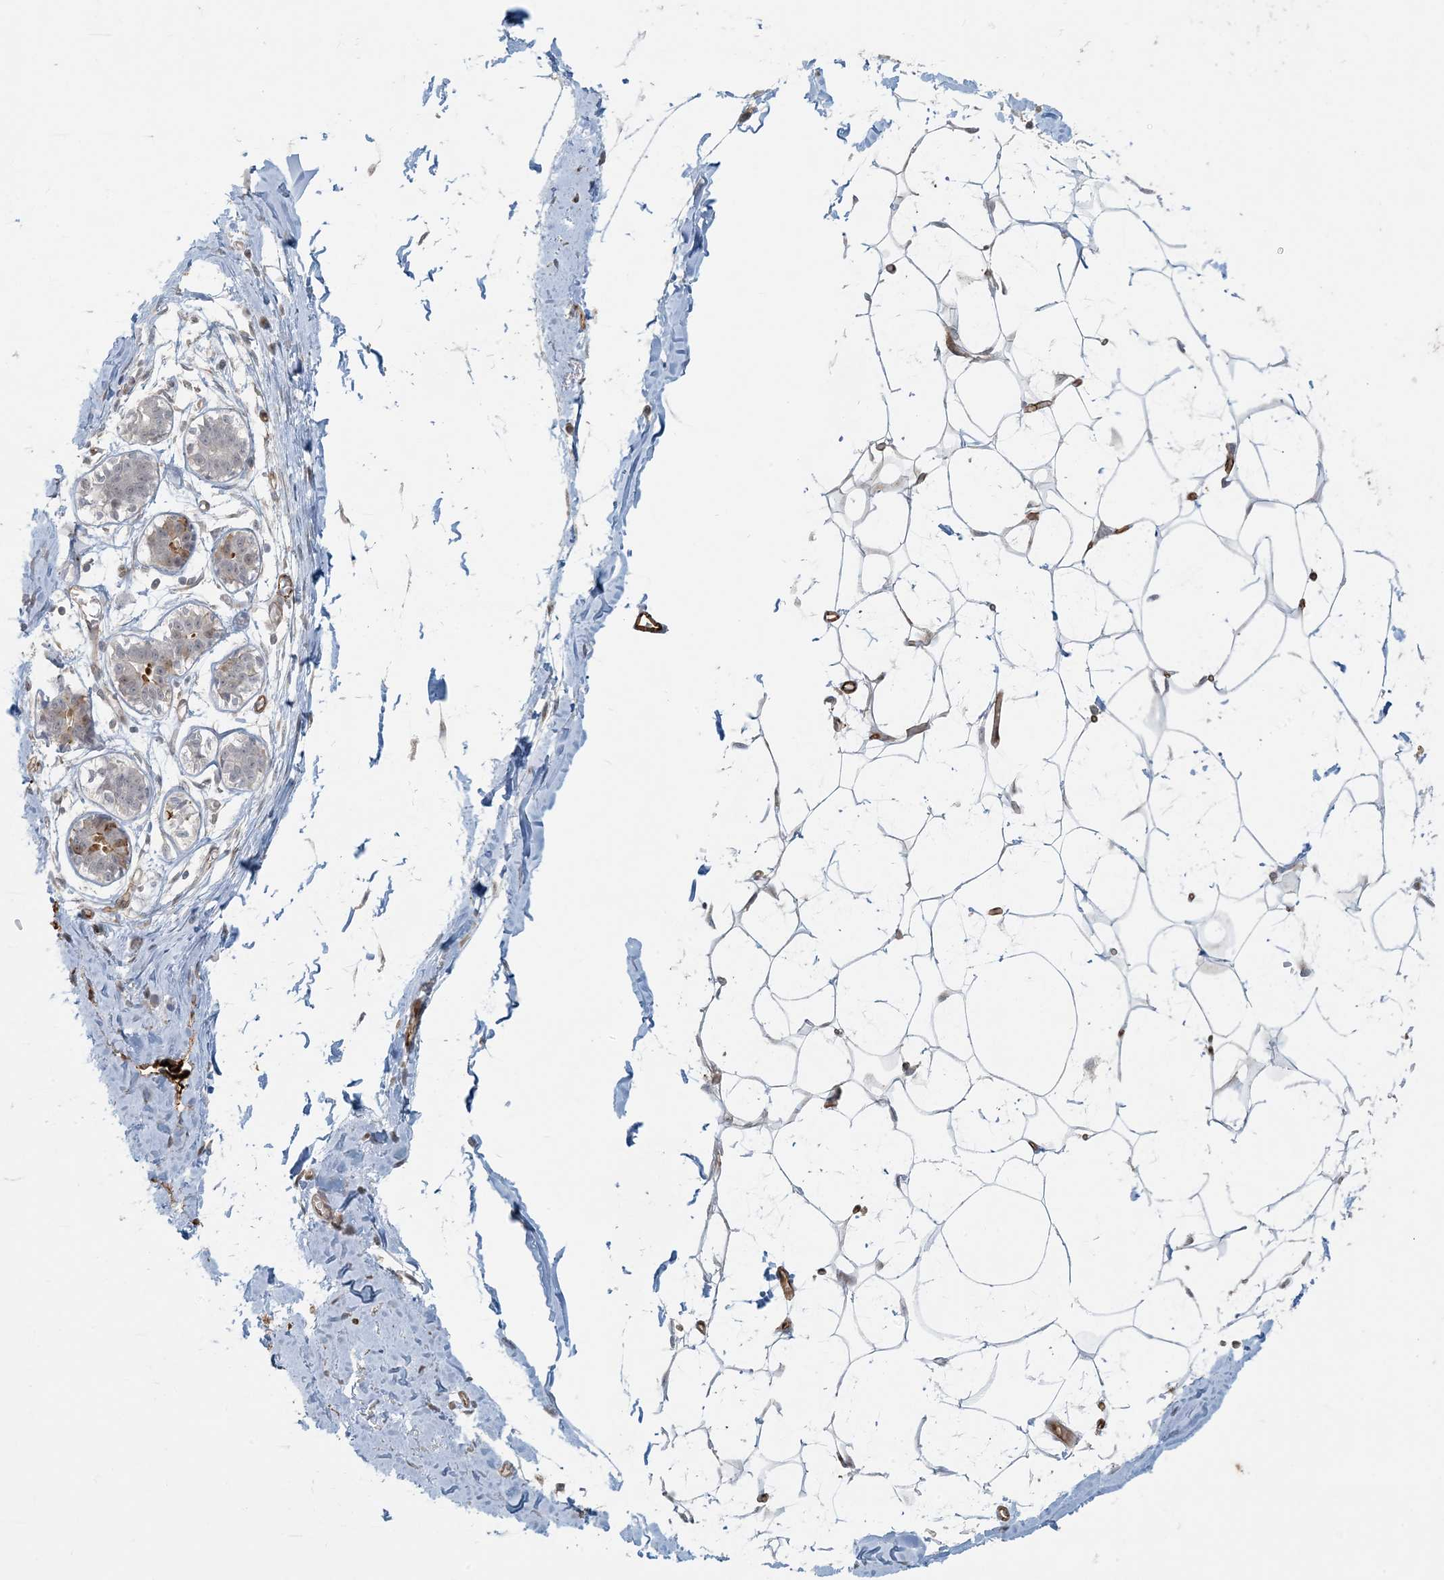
{"staining": {"intensity": "negative", "quantity": "none", "location": "none"}, "tissue": "breast", "cell_type": "Adipocytes", "image_type": "normal", "snomed": [{"axis": "morphology", "description": "Normal tissue, NOS"}, {"axis": "topography", "description": "Breast"}], "caption": "DAB (3,3'-diaminobenzidine) immunohistochemical staining of benign human breast reveals no significant expression in adipocytes. (Stains: DAB (3,3'-diaminobenzidine) immunohistochemistry (IHC) with hematoxylin counter stain, Microscopy: brightfield microscopy at high magnification).", "gene": "BCORL1", "patient": {"sex": "female", "age": 27}}